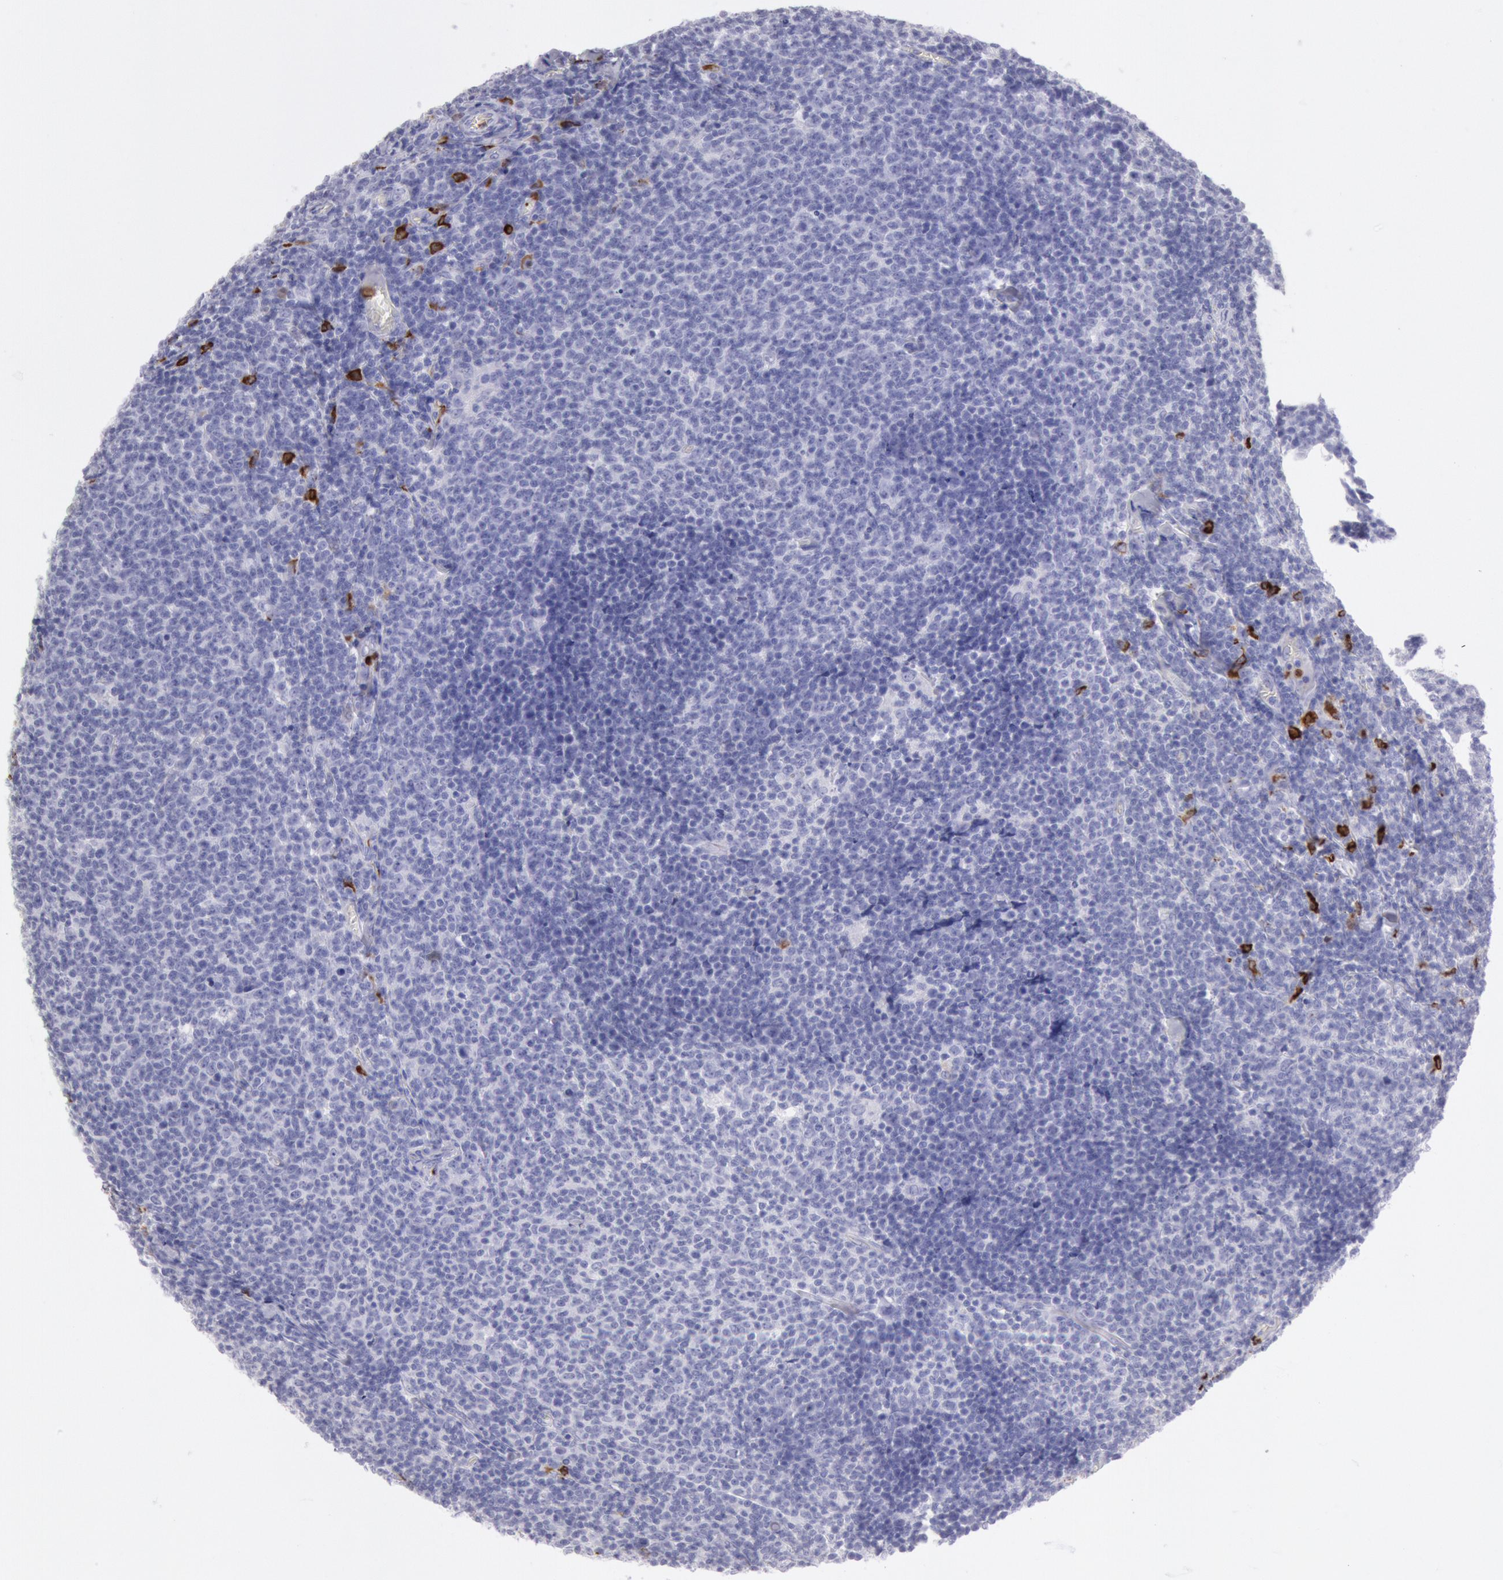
{"staining": {"intensity": "negative", "quantity": "none", "location": "none"}, "tissue": "lymphoma", "cell_type": "Tumor cells", "image_type": "cancer", "snomed": [{"axis": "morphology", "description": "Malignant lymphoma, non-Hodgkin's type, Low grade"}, {"axis": "topography", "description": "Lymph node"}], "caption": "Immunohistochemical staining of lymphoma exhibits no significant staining in tumor cells.", "gene": "FCN1", "patient": {"sex": "male", "age": 74}}